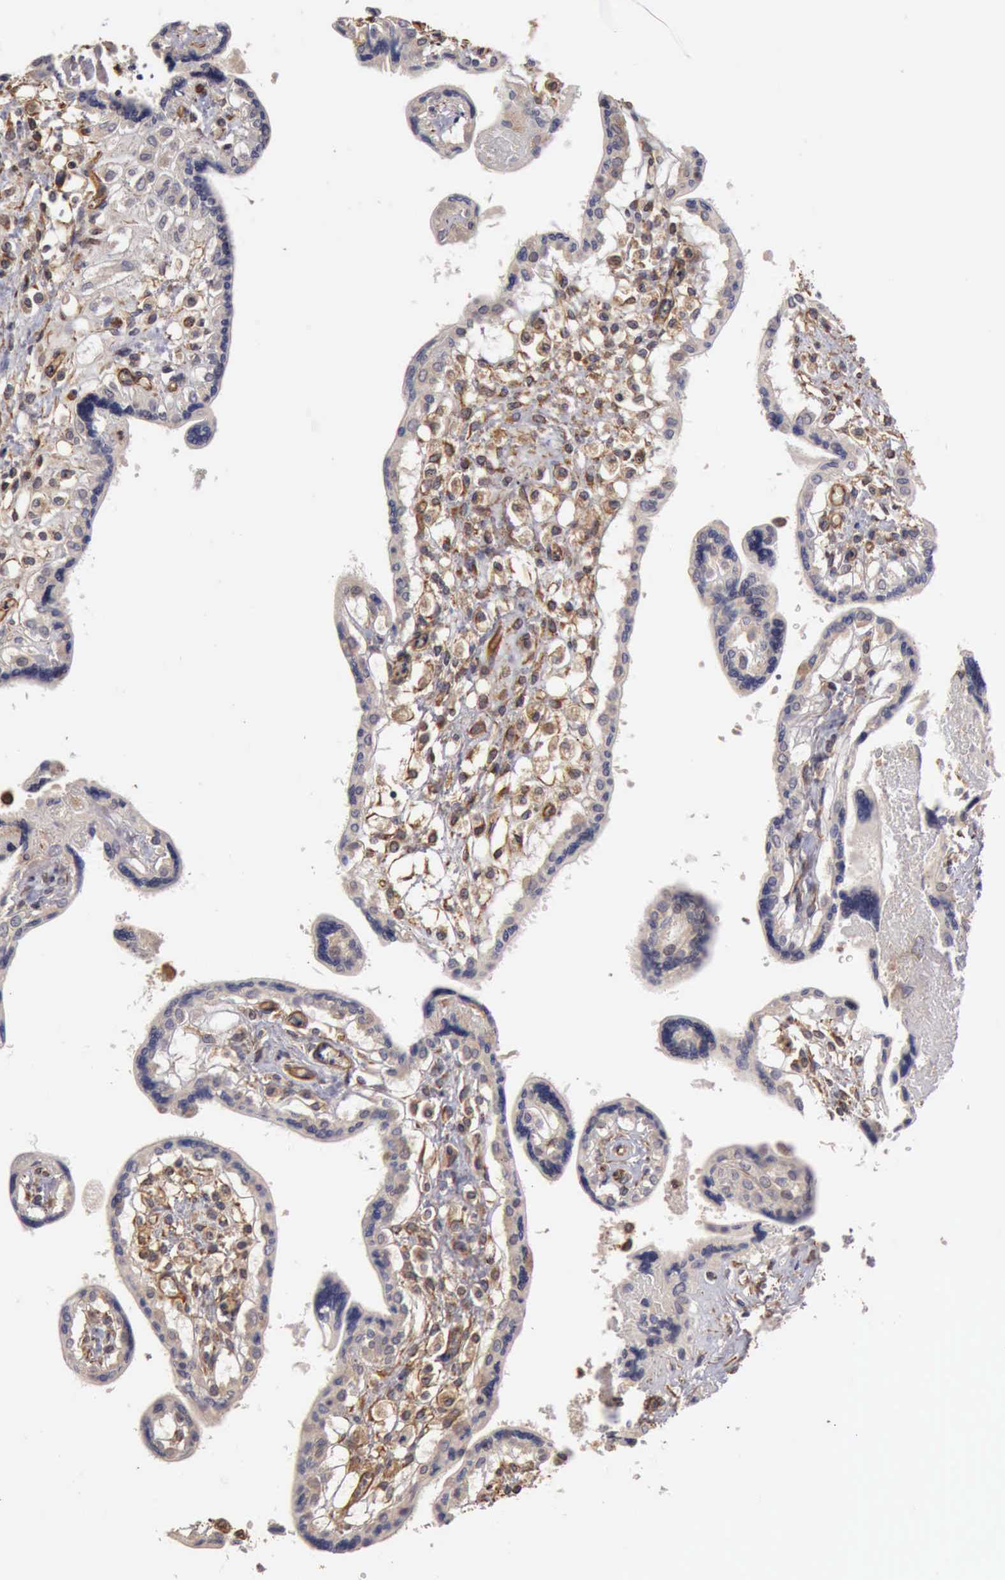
{"staining": {"intensity": "weak", "quantity": "25%-75%", "location": "cytoplasmic/membranous"}, "tissue": "placenta", "cell_type": "Decidual cells", "image_type": "normal", "snomed": [{"axis": "morphology", "description": "Normal tissue, NOS"}, {"axis": "topography", "description": "Placenta"}], "caption": "Protein expression analysis of unremarkable placenta demonstrates weak cytoplasmic/membranous expression in about 25%-75% of decidual cells.", "gene": "BMX", "patient": {"sex": "female", "age": 31}}